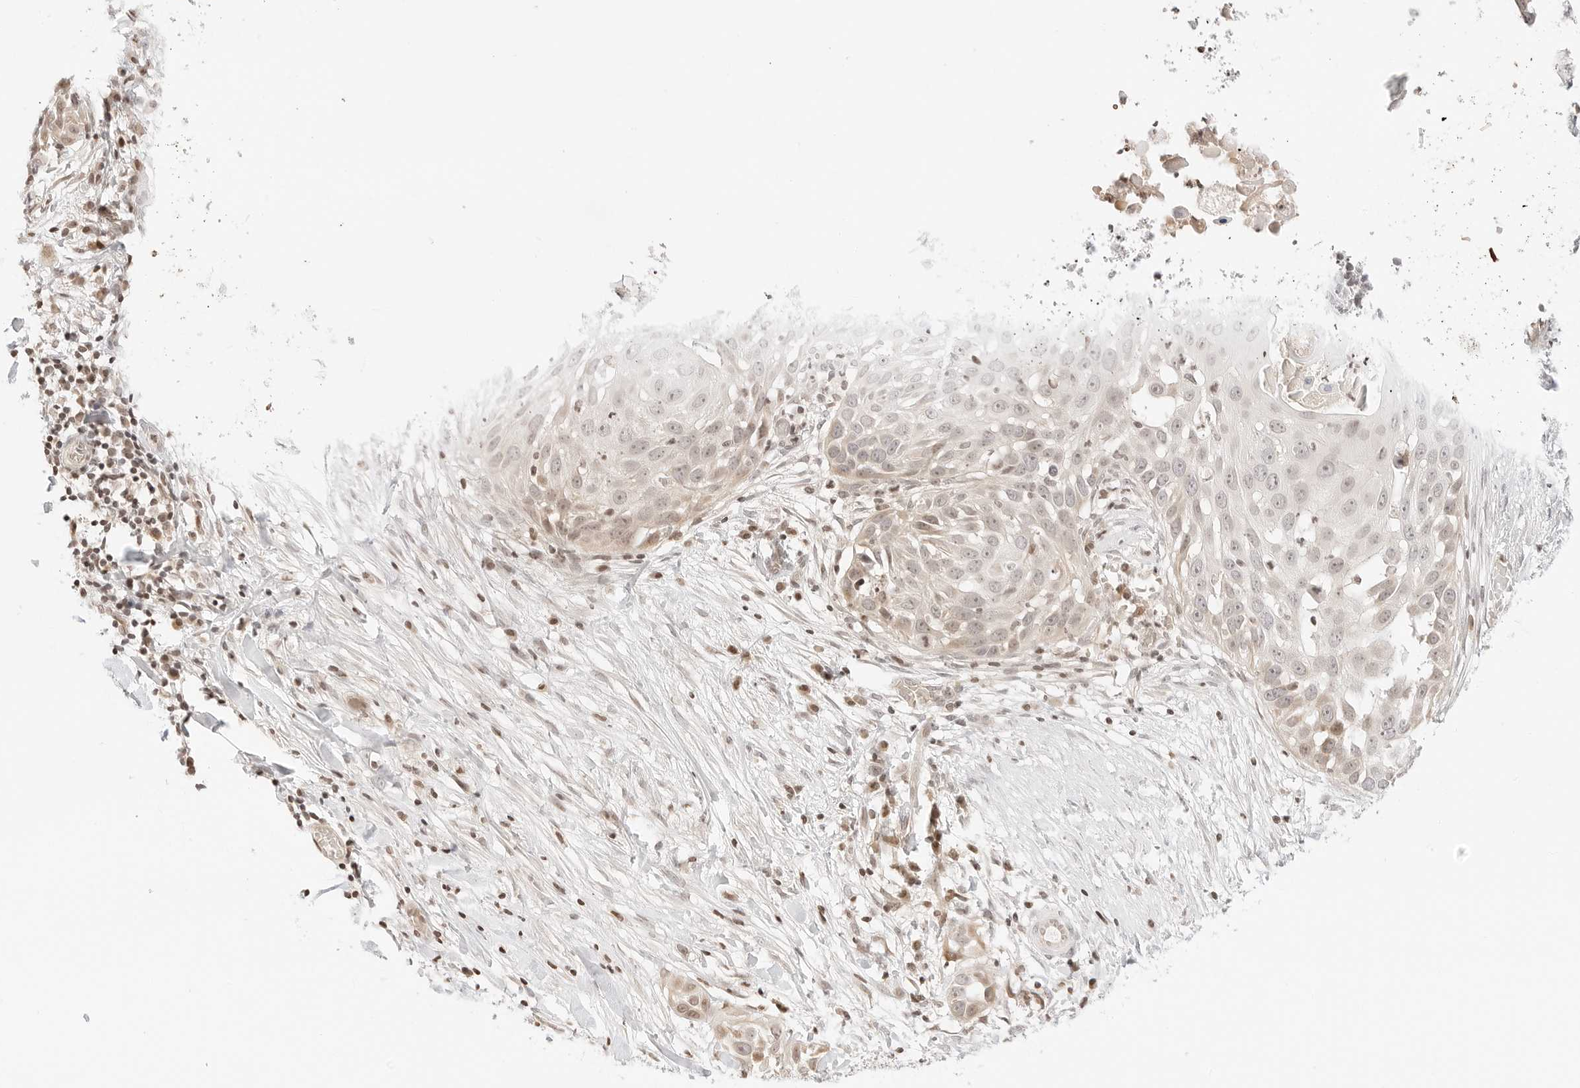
{"staining": {"intensity": "weak", "quantity": "<25%", "location": "cytoplasmic/membranous"}, "tissue": "skin cancer", "cell_type": "Tumor cells", "image_type": "cancer", "snomed": [{"axis": "morphology", "description": "Squamous cell carcinoma, NOS"}, {"axis": "topography", "description": "Skin"}], "caption": "An immunohistochemistry micrograph of skin cancer is shown. There is no staining in tumor cells of skin cancer. The staining was performed using DAB to visualize the protein expression in brown, while the nuclei were stained in blue with hematoxylin (Magnification: 20x).", "gene": "RPS6KL1", "patient": {"sex": "female", "age": 44}}